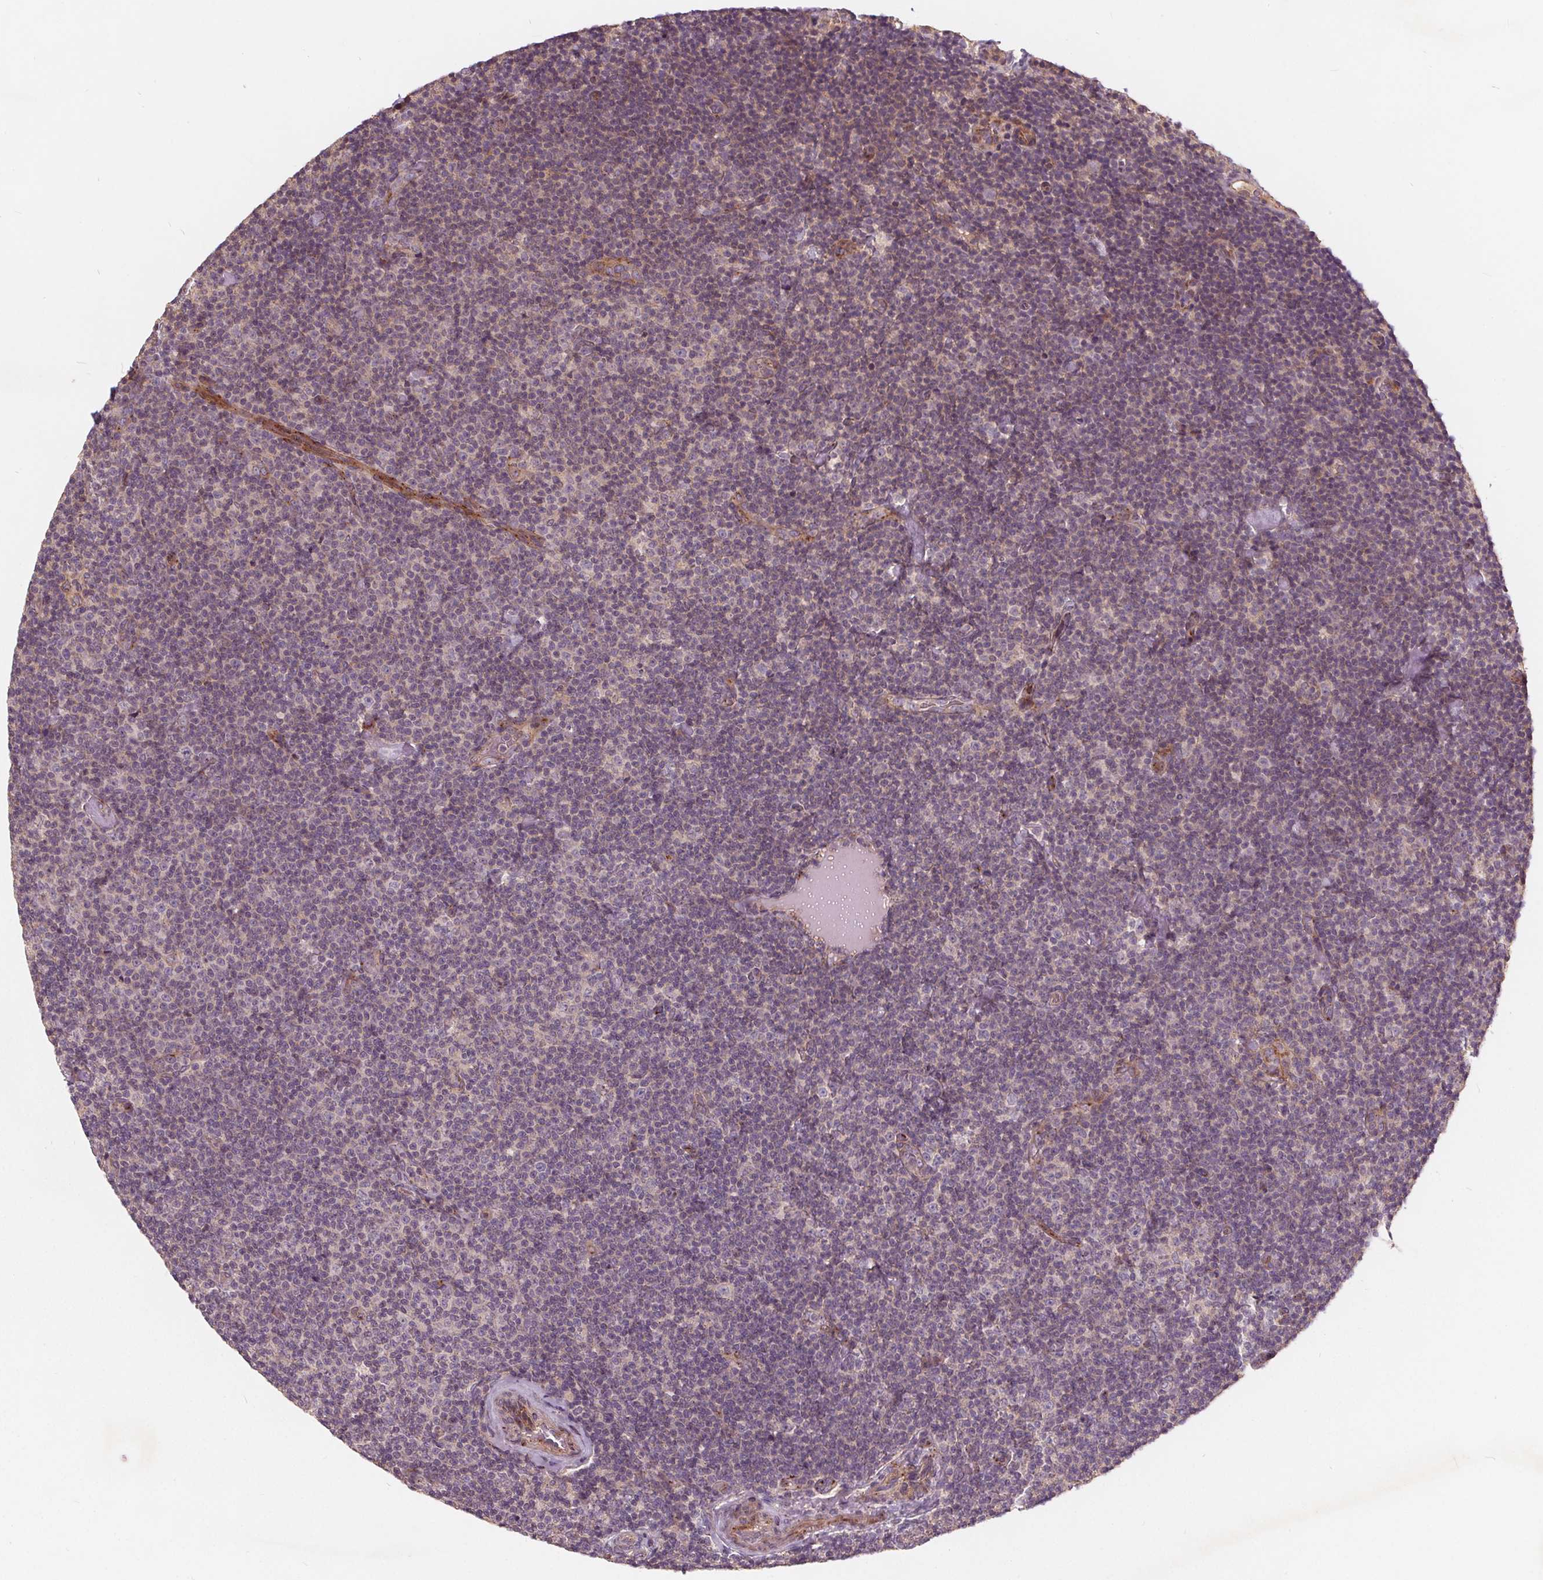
{"staining": {"intensity": "negative", "quantity": "none", "location": "none"}, "tissue": "lymphoma", "cell_type": "Tumor cells", "image_type": "cancer", "snomed": [{"axis": "morphology", "description": "Malignant lymphoma, non-Hodgkin's type, Low grade"}, {"axis": "topography", "description": "Lymph node"}], "caption": "Tumor cells show no significant protein positivity in lymphoma.", "gene": "CSNK1G2", "patient": {"sex": "male", "age": 81}}